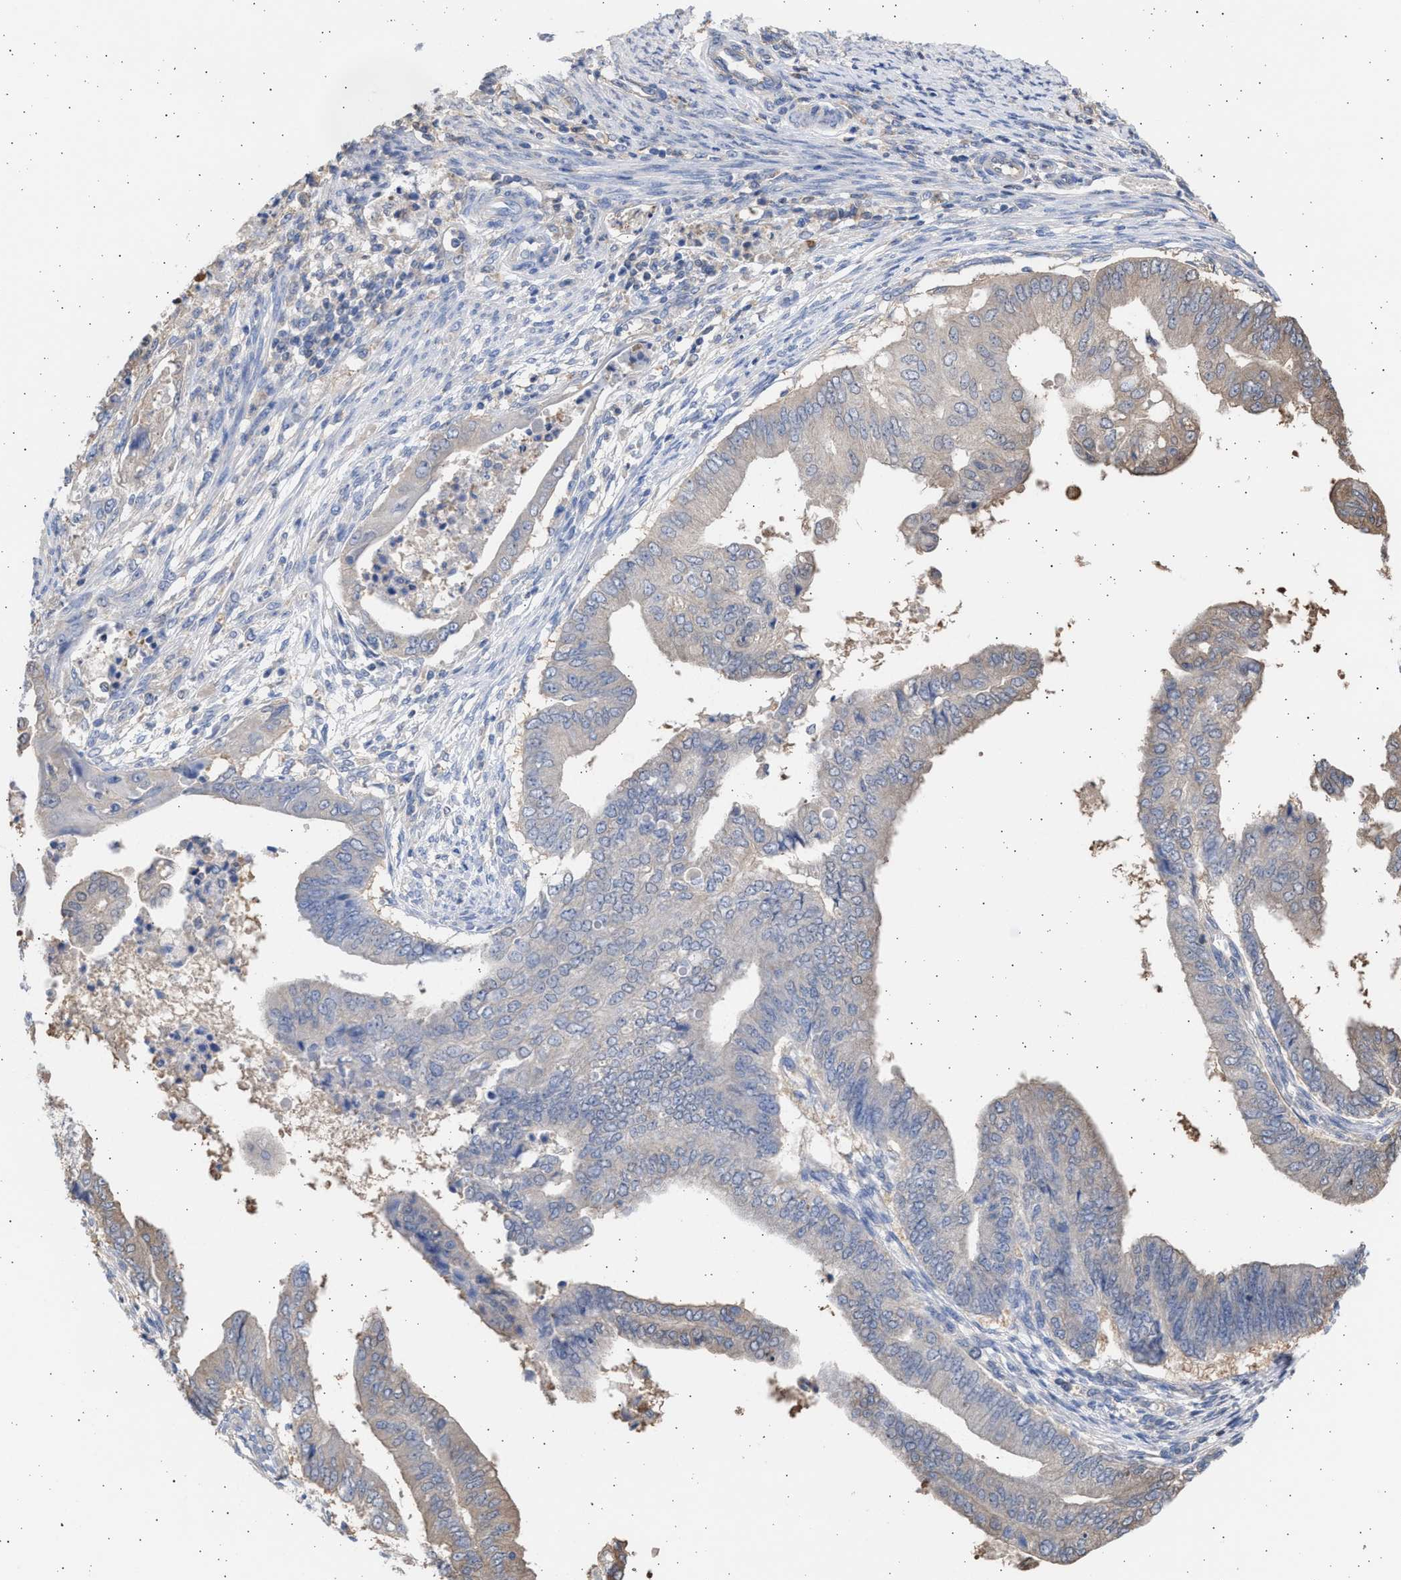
{"staining": {"intensity": "weak", "quantity": "<25%", "location": "cytoplasmic/membranous"}, "tissue": "endometrial cancer", "cell_type": "Tumor cells", "image_type": "cancer", "snomed": [{"axis": "morphology", "description": "Polyp, NOS"}, {"axis": "morphology", "description": "Adenocarcinoma, NOS"}, {"axis": "morphology", "description": "Adenoma, NOS"}, {"axis": "topography", "description": "Endometrium"}], "caption": "Protein analysis of endometrial cancer demonstrates no significant staining in tumor cells.", "gene": "ALDOC", "patient": {"sex": "female", "age": 79}}